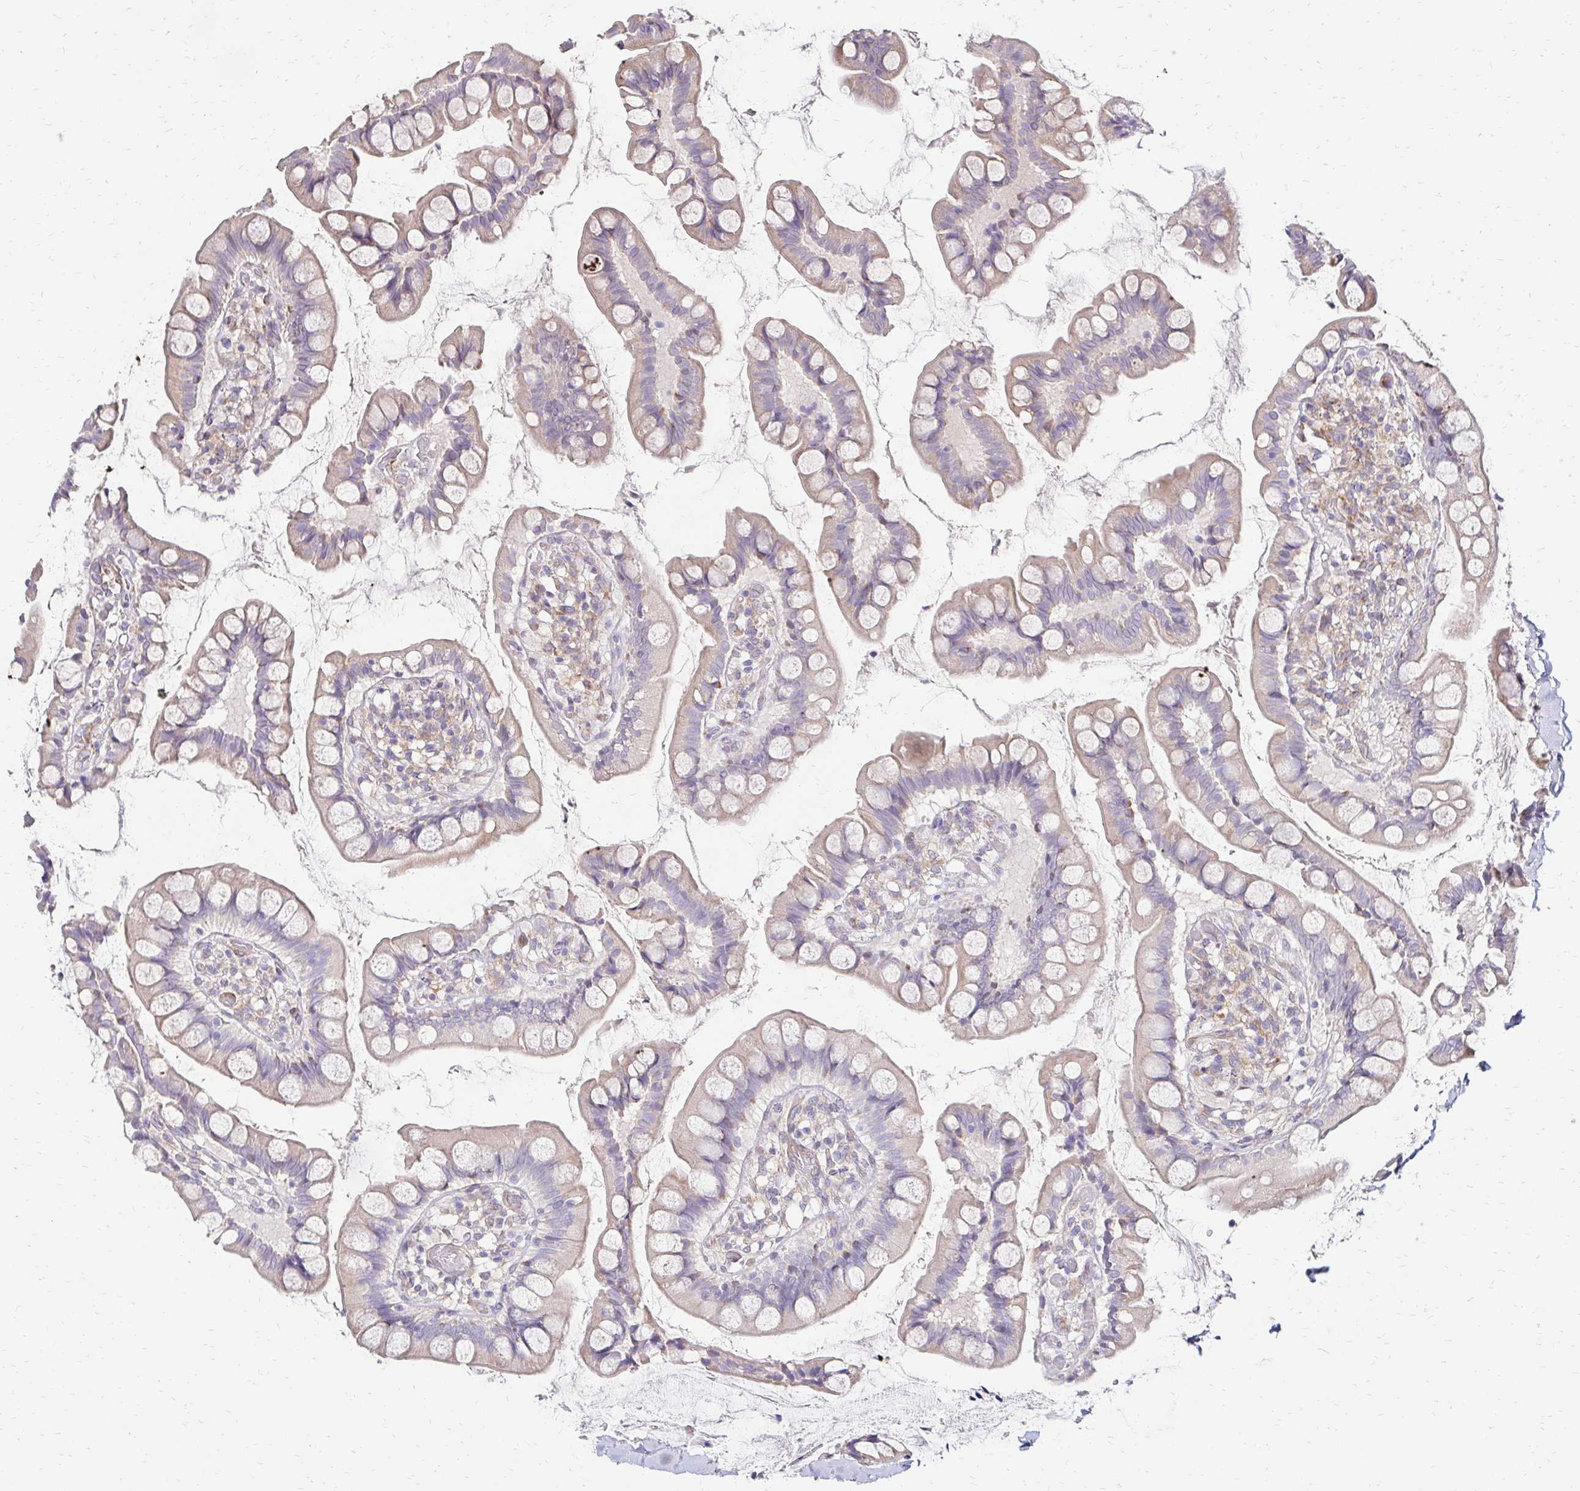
{"staining": {"intensity": "moderate", "quantity": "25%-75%", "location": "cytoplasmic/membranous"}, "tissue": "small intestine", "cell_type": "Glandular cells", "image_type": "normal", "snomed": [{"axis": "morphology", "description": "Normal tissue, NOS"}, {"axis": "topography", "description": "Small intestine"}], "caption": "Immunohistochemistry staining of benign small intestine, which demonstrates medium levels of moderate cytoplasmic/membranous expression in approximately 25%-75% of glandular cells indicating moderate cytoplasmic/membranous protein positivity. The staining was performed using DAB (3,3'-diaminobenzidine) (brown) for protein detection and nuclei were counterstained in hematoxylin (blue).", "gene": "PRIMA1", "patient": {"sex": "male", "age": 70}}